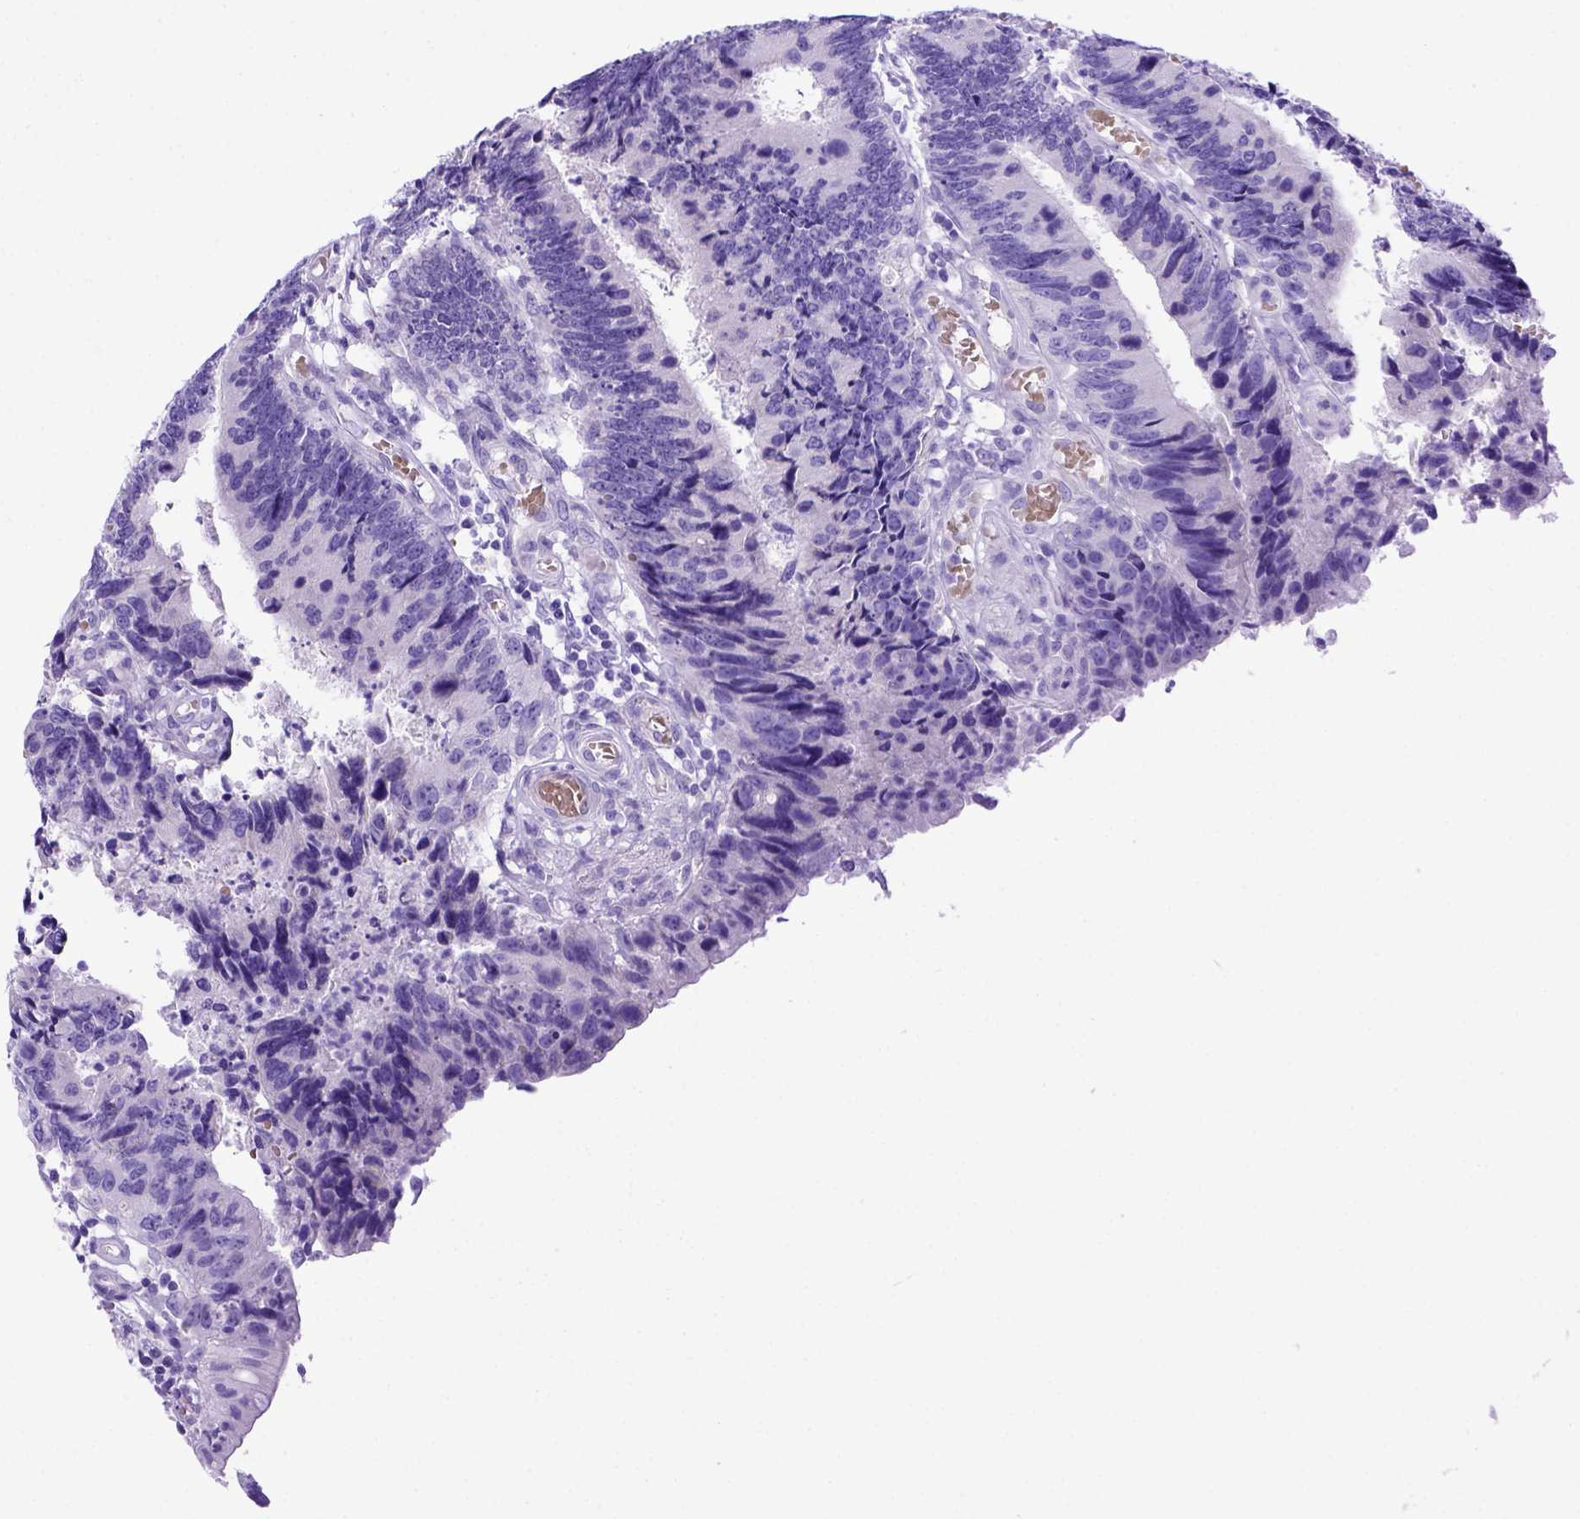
{"staining": {"intensity": "negative", "quantity": "none", "location": "none"}, "tissue": "colorectal cancer", "cell_type": "Tumor cells", "image_type": "cancer", "snomed": [{"axis": "morphology", "description": "Adenocarcinoma, NOS"}, {"axis": "topography", "description": "Colon"}], "caption": "This is an immunohistochemistry photomicrograph of colorectal adenocarcinoma. There is no staining in tumor cells.", "gene": "MEOX2", "patient": {"sex": "female", "age": 67}}